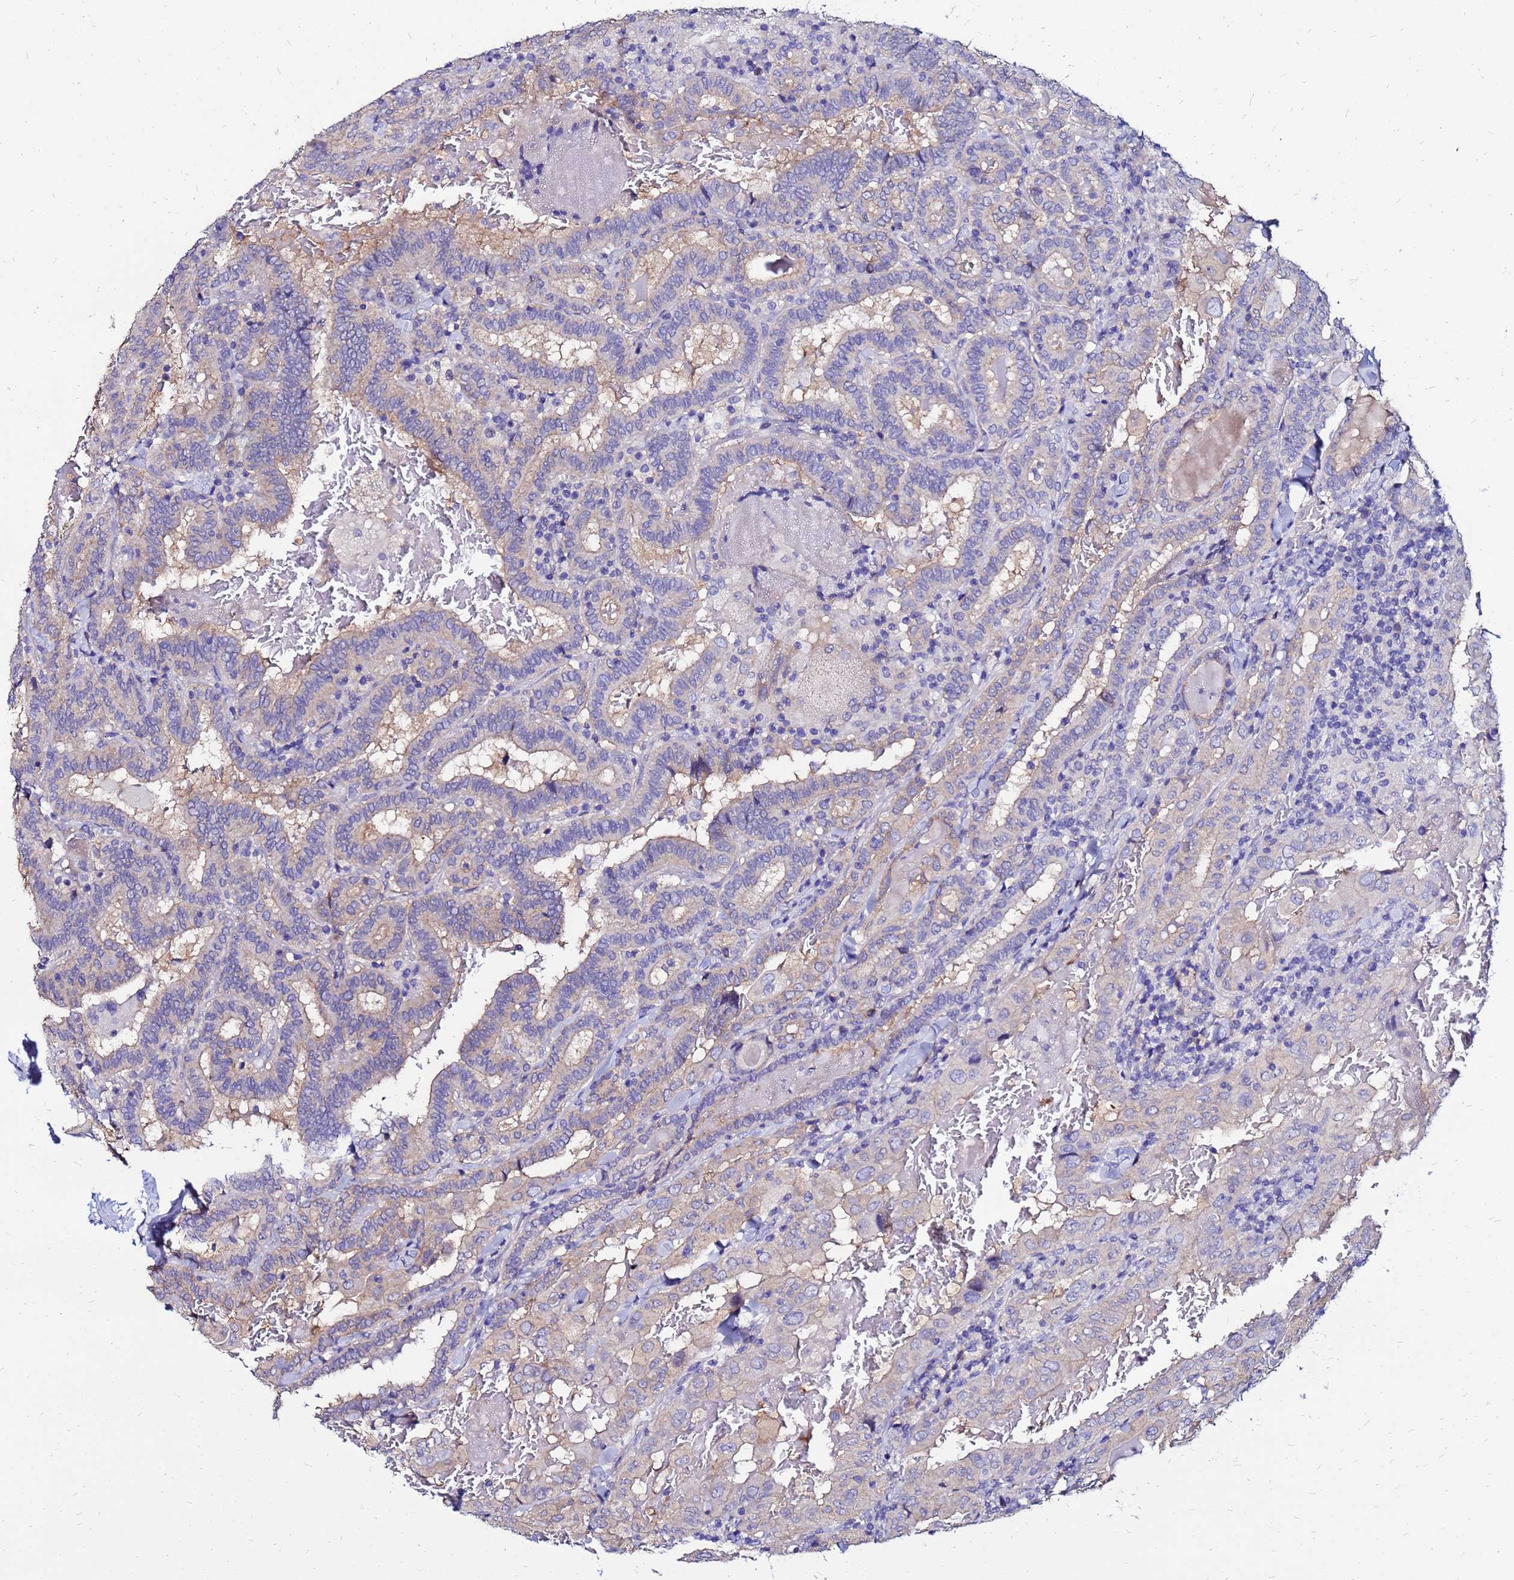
{"staining": {"intensity": "negative", "quantity": "none", "location": "none"}, "tissue": "thyroid cancer", "cell_type": "Tumor cells", "image_type": "cancer", "snomed": [{"axis": "morphology", "description": "Papillary adenocarcinoma, NOS"}, {"axis": "topography", "description": "Thyroid gland"}], "caption": "High power microscopy photomicrograph of an immunohistochemistry (IHC) image of thyroid cancer (papillary adenocarcinoma), revealing no significant expression in tumor cells.", "gene": "ARHGEF5", "patient": {"sex": "female", "age": 72}}